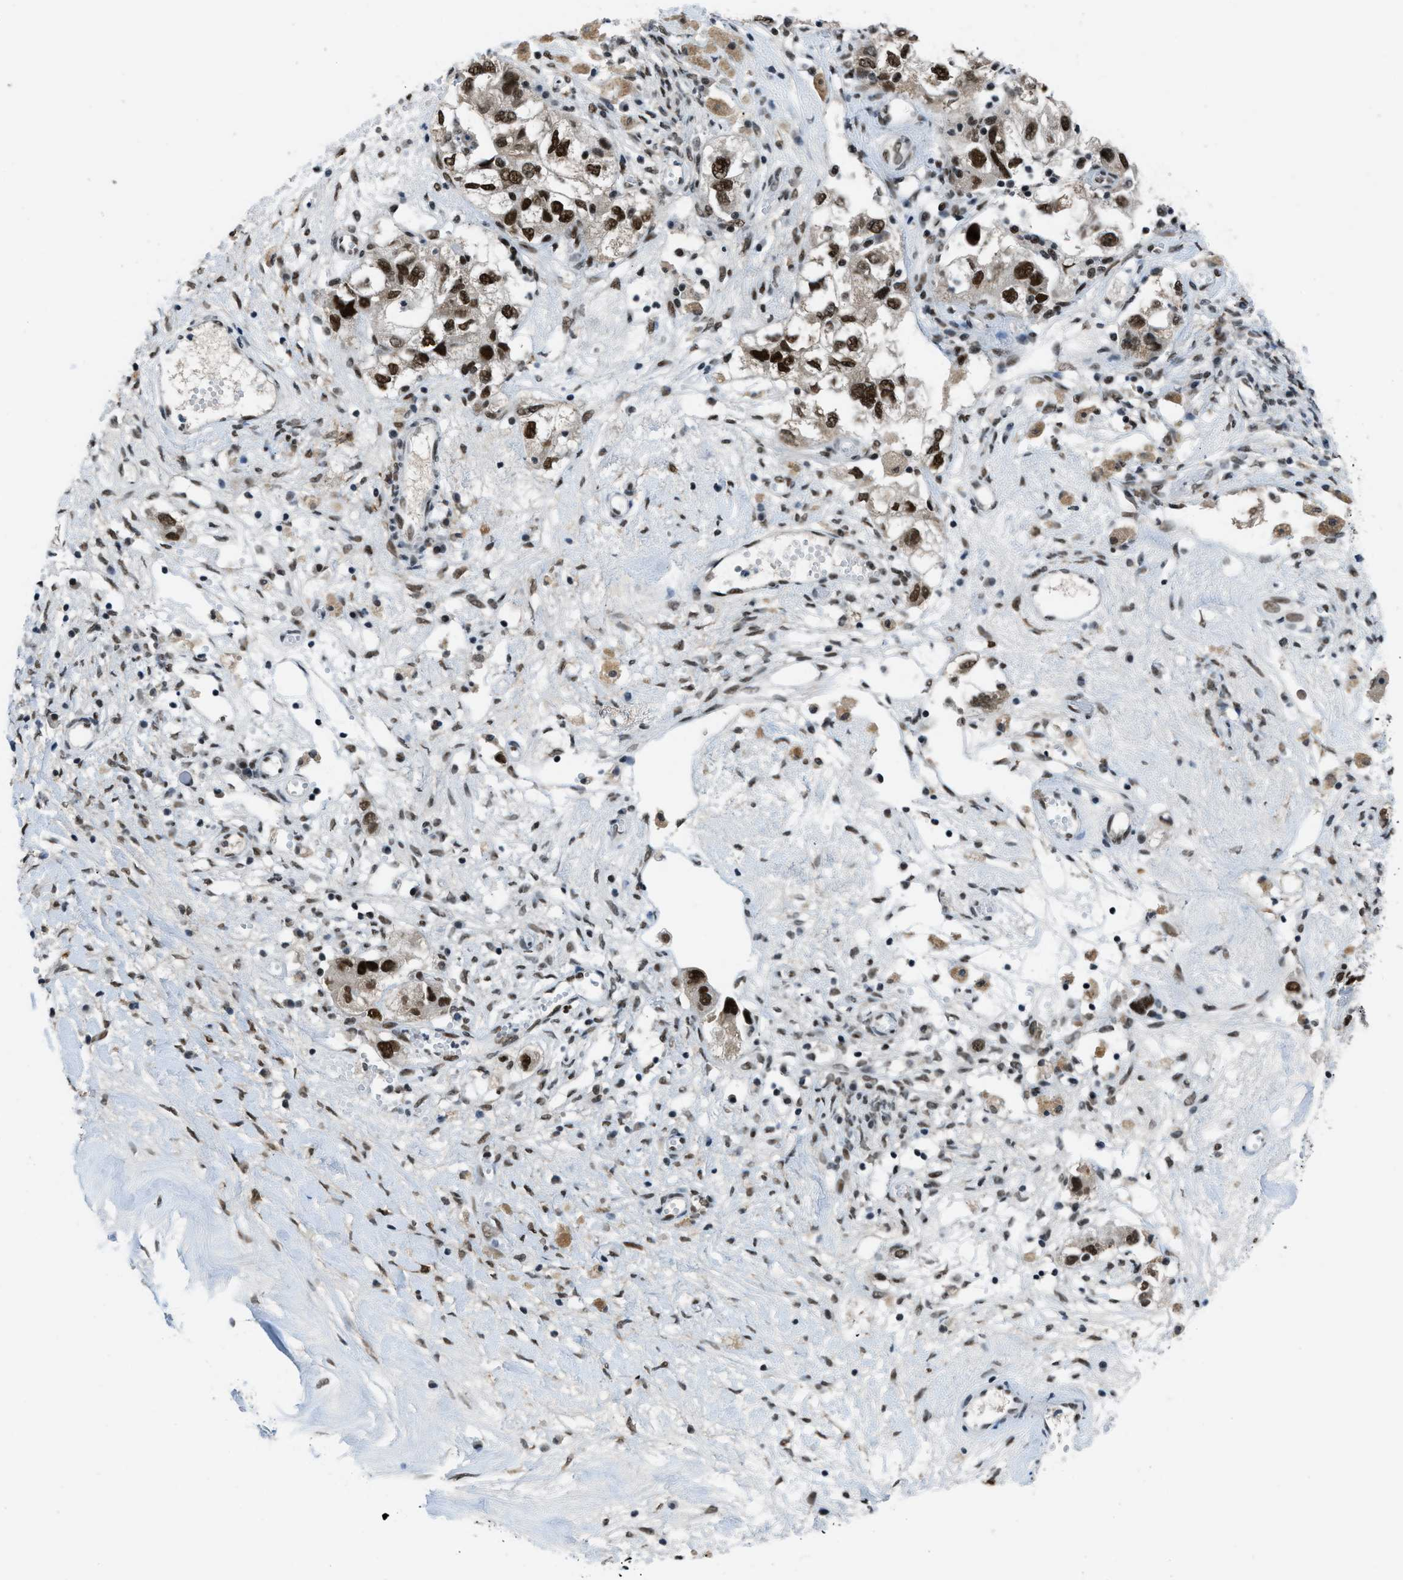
{"staining": {"intensity": "strong", "quantity": ">75%", "location": "nuclear"}, "tissue": "ovarian cancer", "cell_type": "Tumor cells", "image_type": "cancer", "snomed": [{"axis": "morphology", "description": "Carcinoma, NOS"}, {"axis": "morphology", "description": "Cystadenocarcinoma, serous, NOS"}, {"axis": "topography", "description": "Ovary"}], "caption": "A histopathology image of serous cystadenocarcinoma (ovarian) stained for a protein reveals strong nuclear brown staining in tumor cells.", "gene": "GATAD2B", "patient": {"sex": "female", "age": 69}}